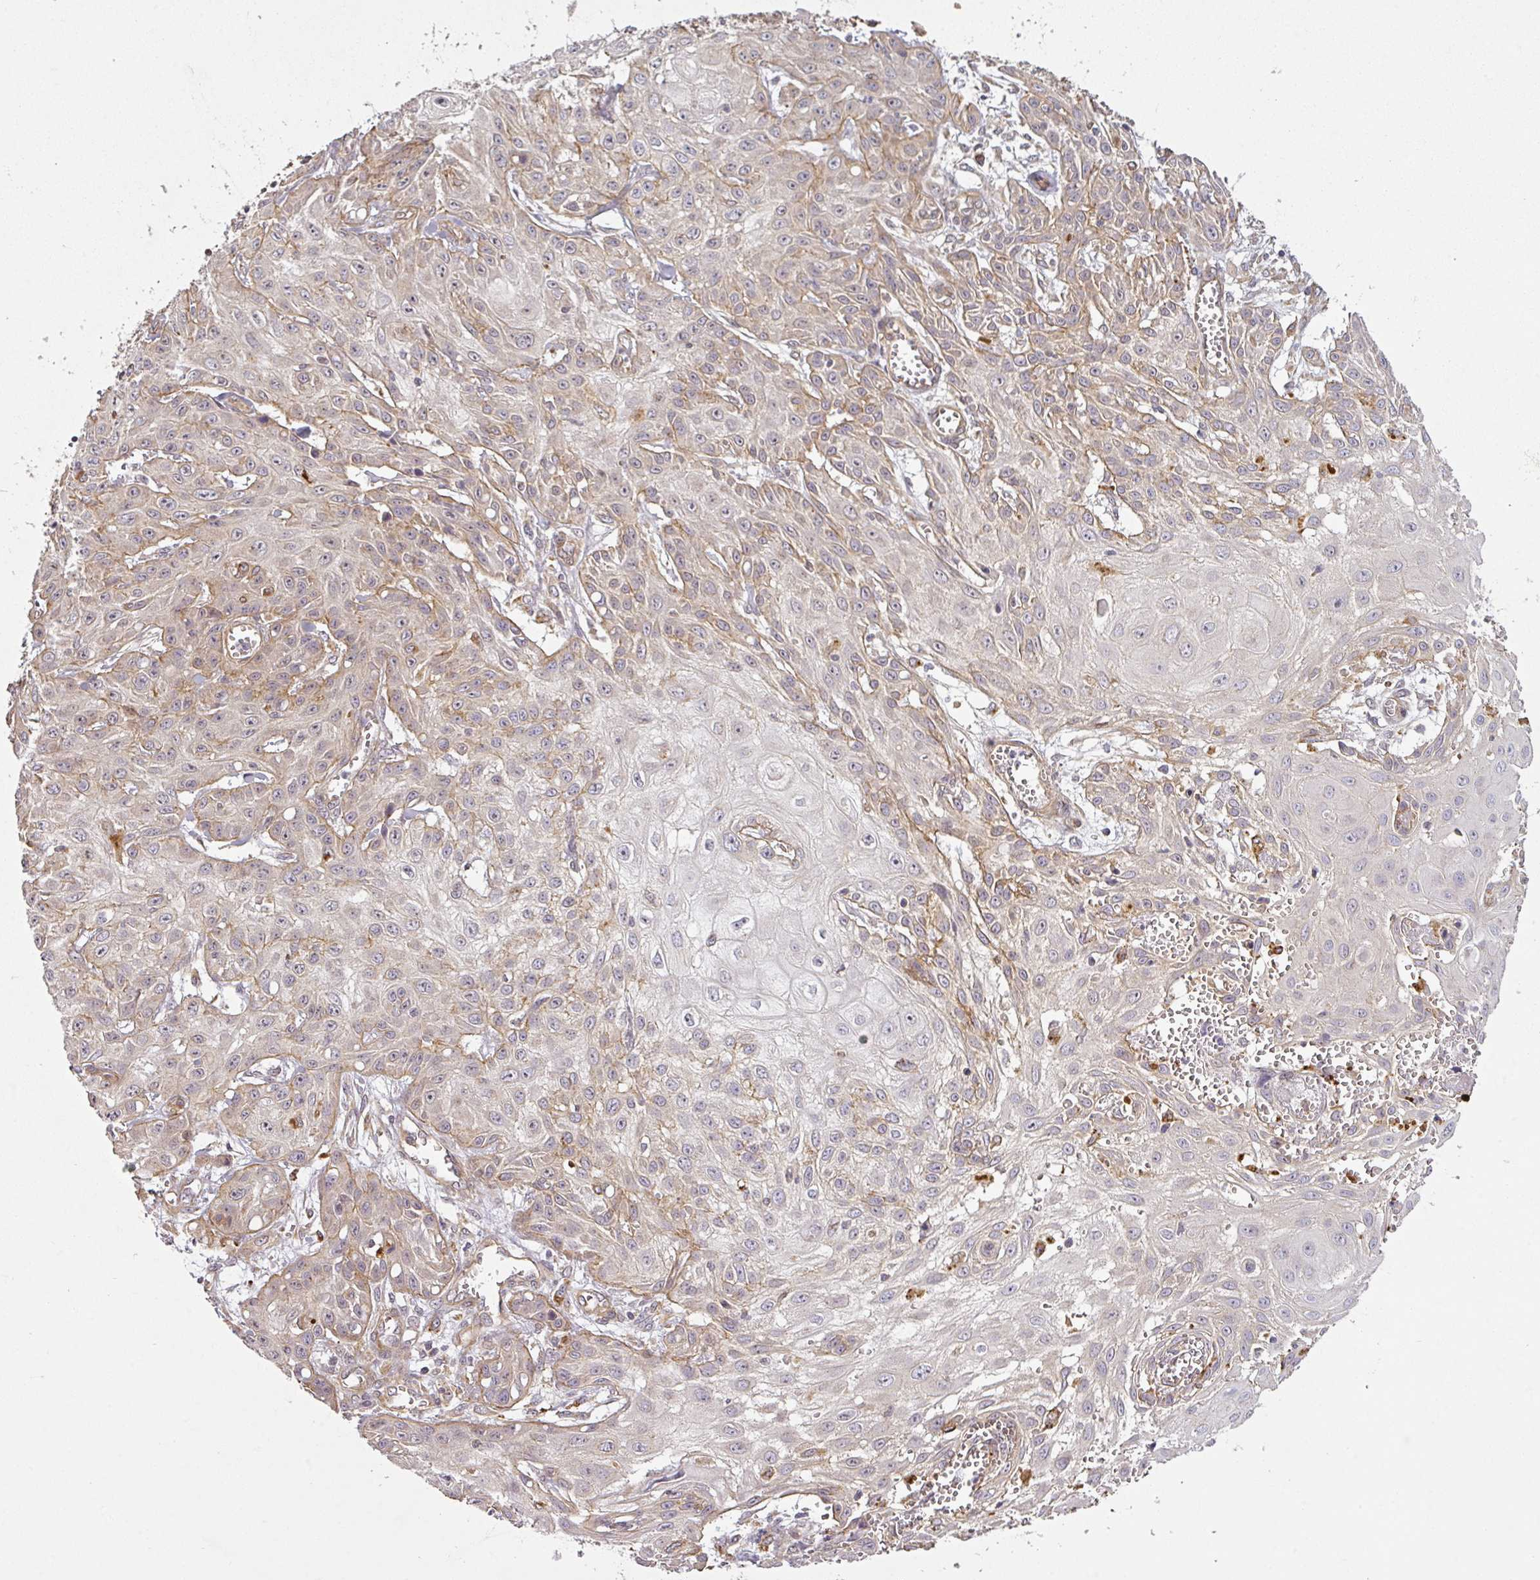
{"staining": {"intensity": "weak", "quantity": "25%-75%", "location": "cytoplasmic/membranous"}, "tissue": "skin cancer", "cell_type": "Tumor cells", "image_type": "cancer", "snomed": [{"axis": "morphology", "description": "Squamous cell carcinoma, NOS"}, {"axis": "topography", "description": "Skin"}, {"axis": "topography", "description": "Vulva"}], "caption": "Skin squamous cell carcinoma stained for a protein demonstrates weak cytoplasmic/membranous positivity in tumor cells.", "gene": "DIMT1", "patient": {"sex": "female", "age": 71}}